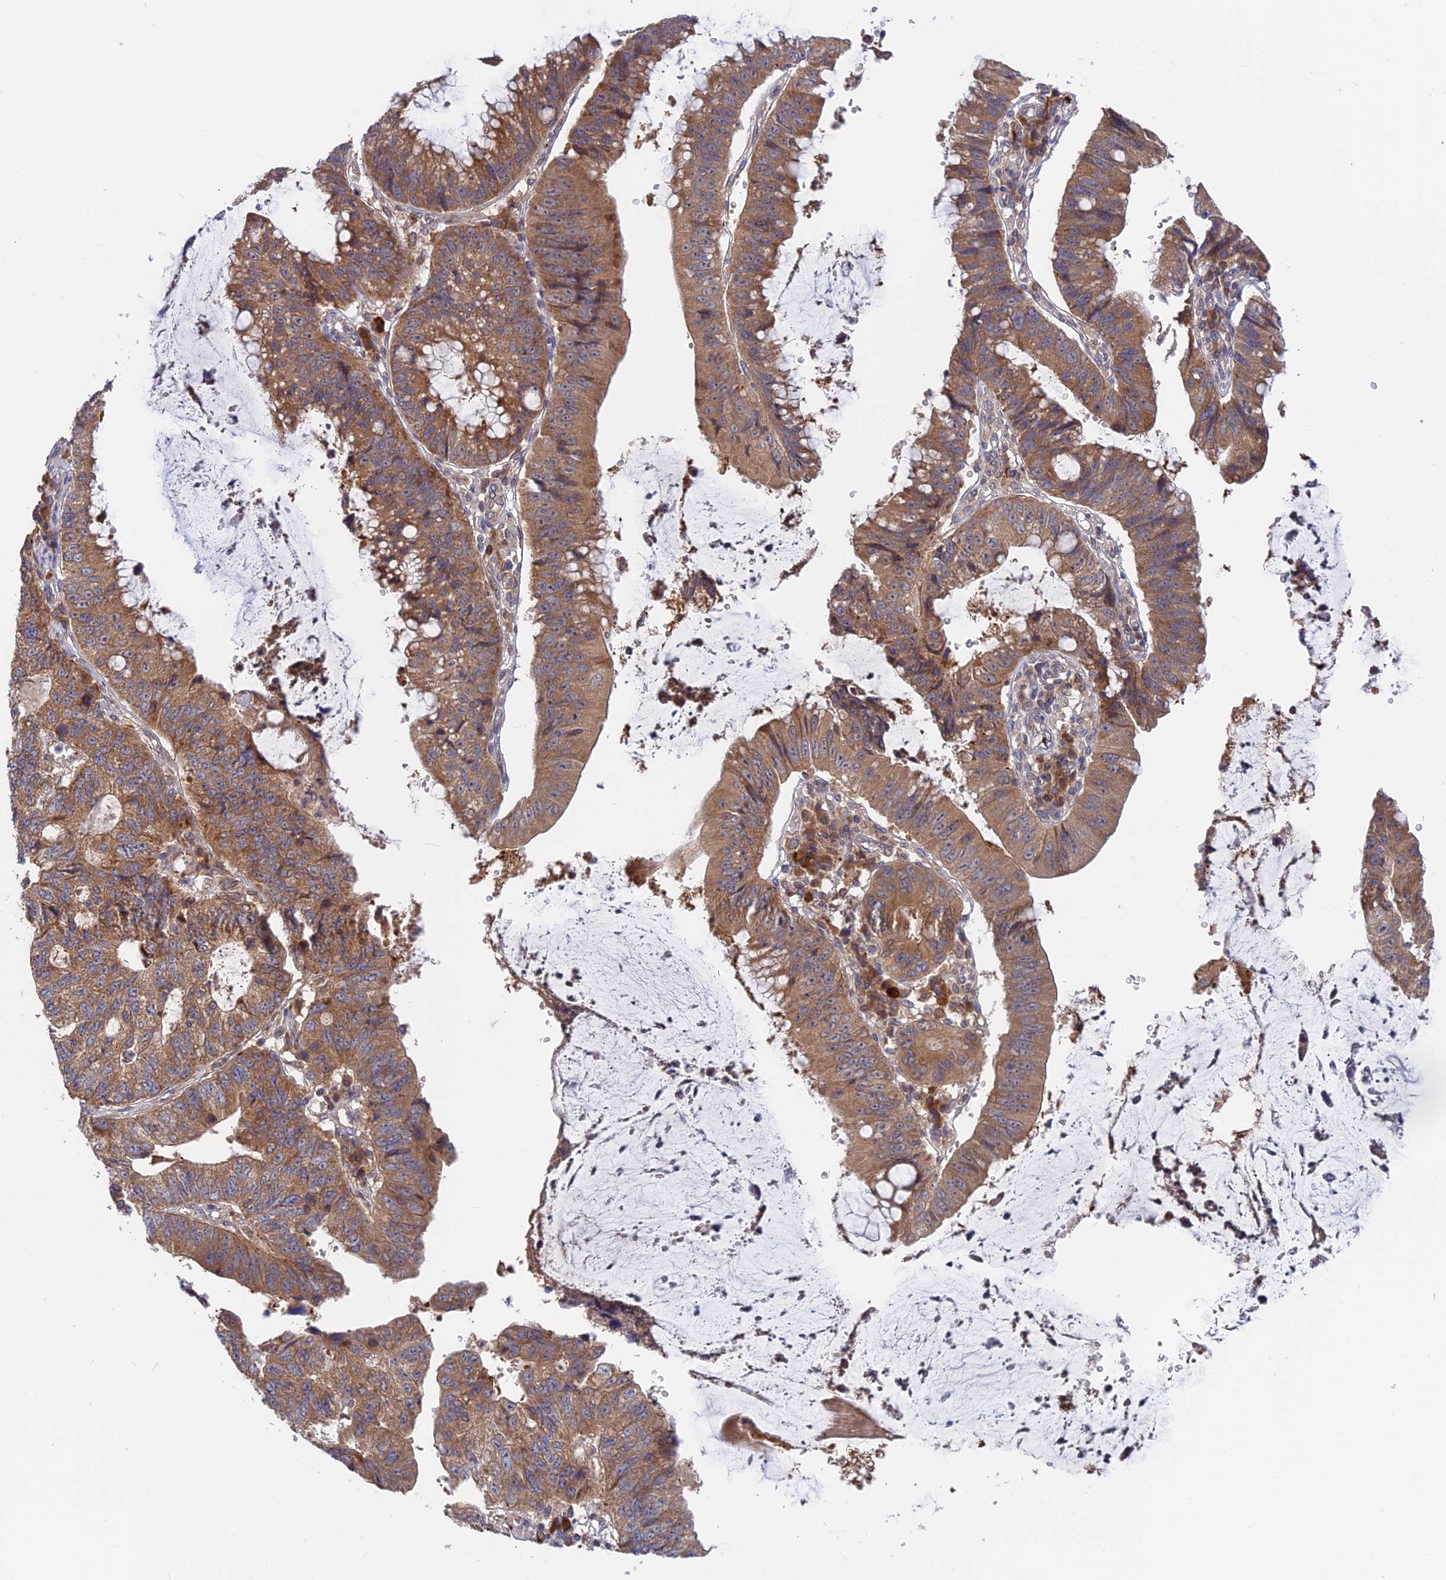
{"staining": {"intensity": "moderate", "quantity": ">75%", "location": "cytoplasmic/membranous"}, "tissue": "stomach cancer", "cell_type": "Tumor cells", "image_type": "cancer", "snomed": [{"axis": "morphology", "description": "Adenocarcinoma, NOS"}, {"axis": "topography", "description": "Stomach"}], "caption": "Immunohistochemical staining of stomach cancer shows medium levels of moderate cytoplasmic/membranous staining in approximately >75% of tumor cells. (Brightfield microscopy of DAB IHC at high magnification).", "gene": "IL21R", "patient": {"sex": "male", "age": 59}}